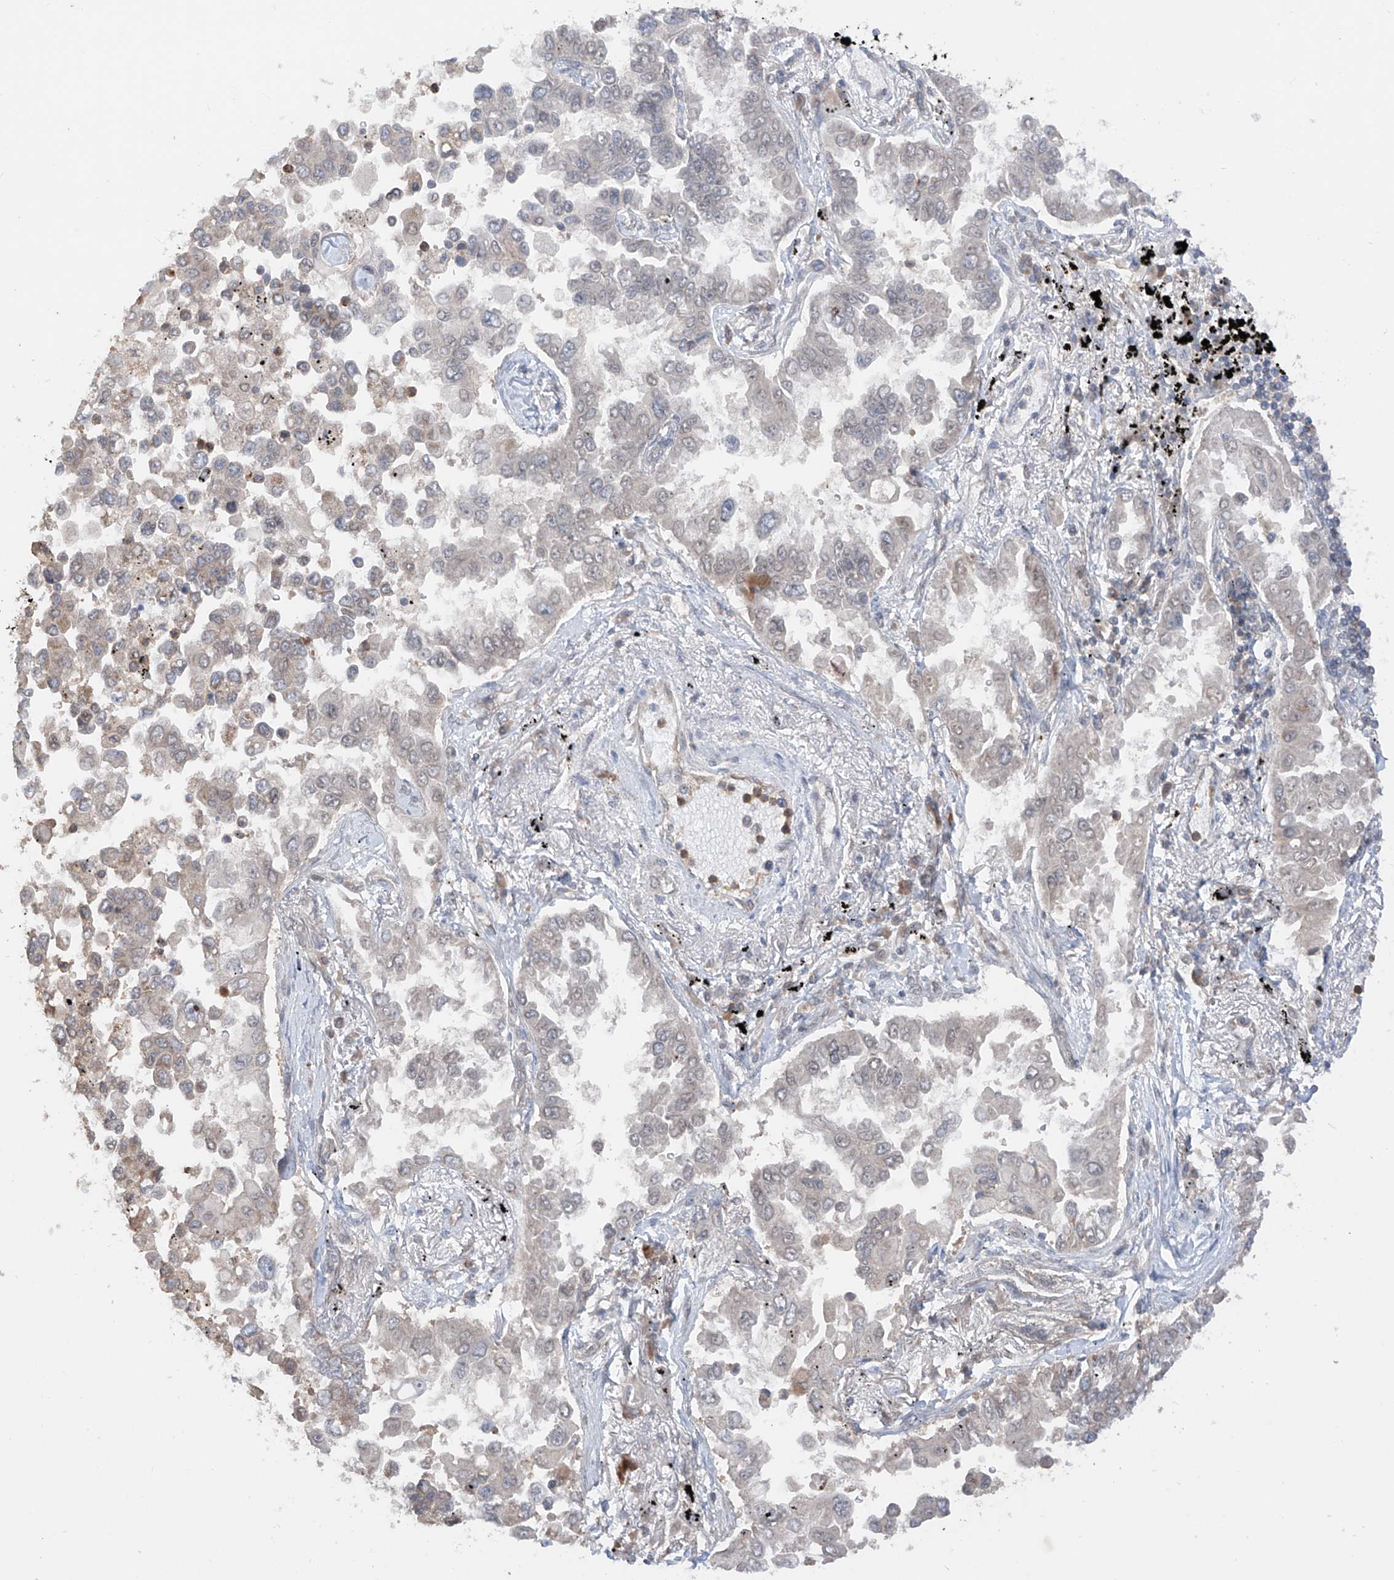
{"staining": {"intensity": "negative", "quantity": "none", "location": "none"}, "tissue": "lung cancer", "cell_type": "Tumor cells", "image_type": "cancer", "snomed": [{"axis": "morphology", "description": "Adenocarcinoma, NOS"}, {"axis": "topography", "description": "Lung"}], "caption": "Protein analysis of lung cancer (adenocarcinoma) reveals no significant expression in tumor cells.", "gene": "AHCTF1", "patient": {"sex": "female", "age": 67}}